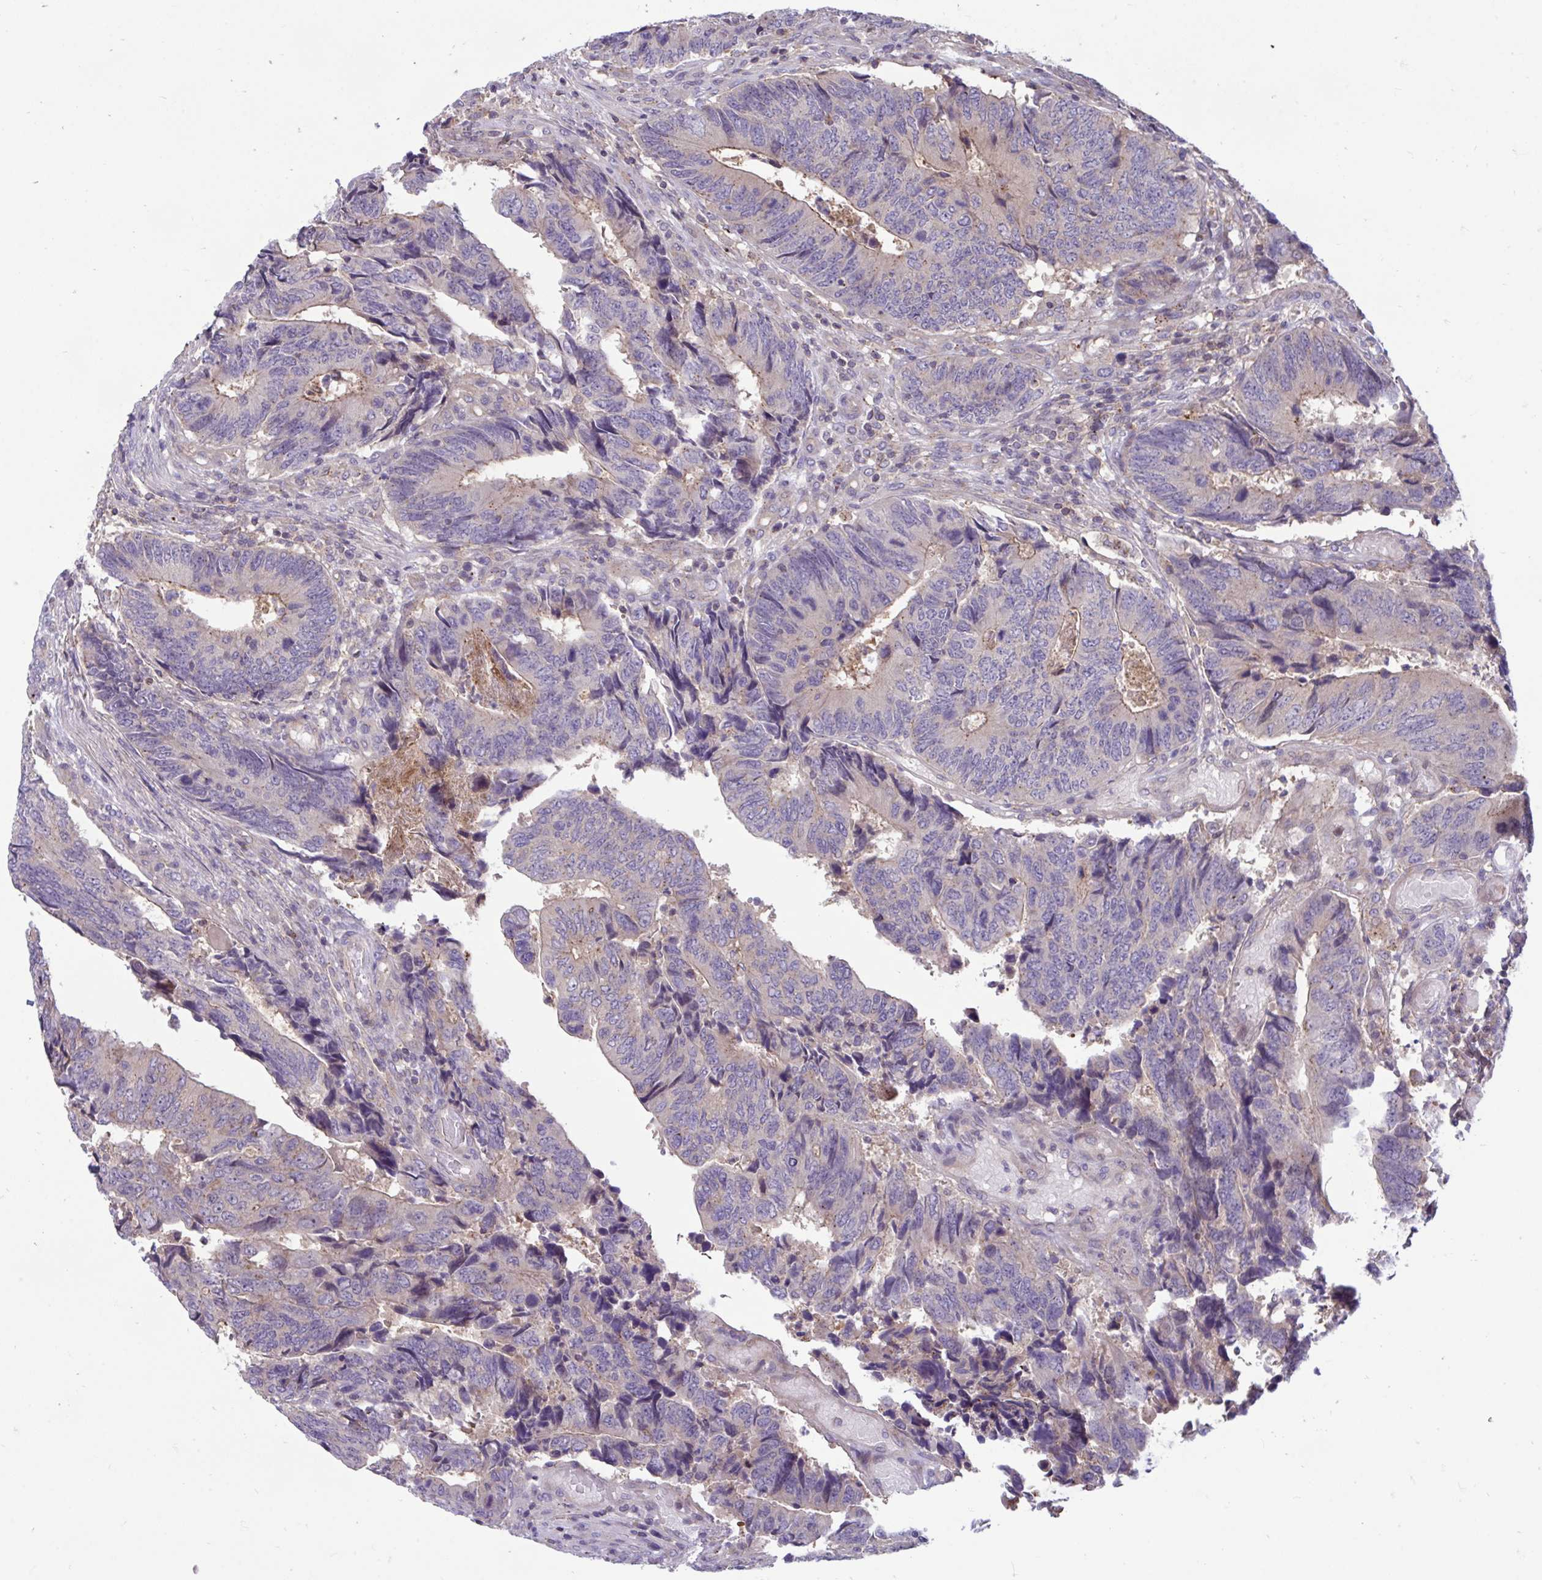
{"staining": {"intensity": "moderate", "quantity": "<25%", "location": "cytoplasmic/membranous"}, "tissue": "colorectal cancer", "cell_type": "Tumor cells", "image_type": "cancer", "snomed": [{"axis": "morphology", "description": "Adenocarcinoma, NOS"}, {"axis": "topography", "description": "Colon"}], "caption": "The immunohistochemical stain shows moderate cytoplasmic/membranous positivity in tumor cells of colorectal cancer tissue.", "gene": "IST1", "patient": {"sex": "male", "age": 87}}